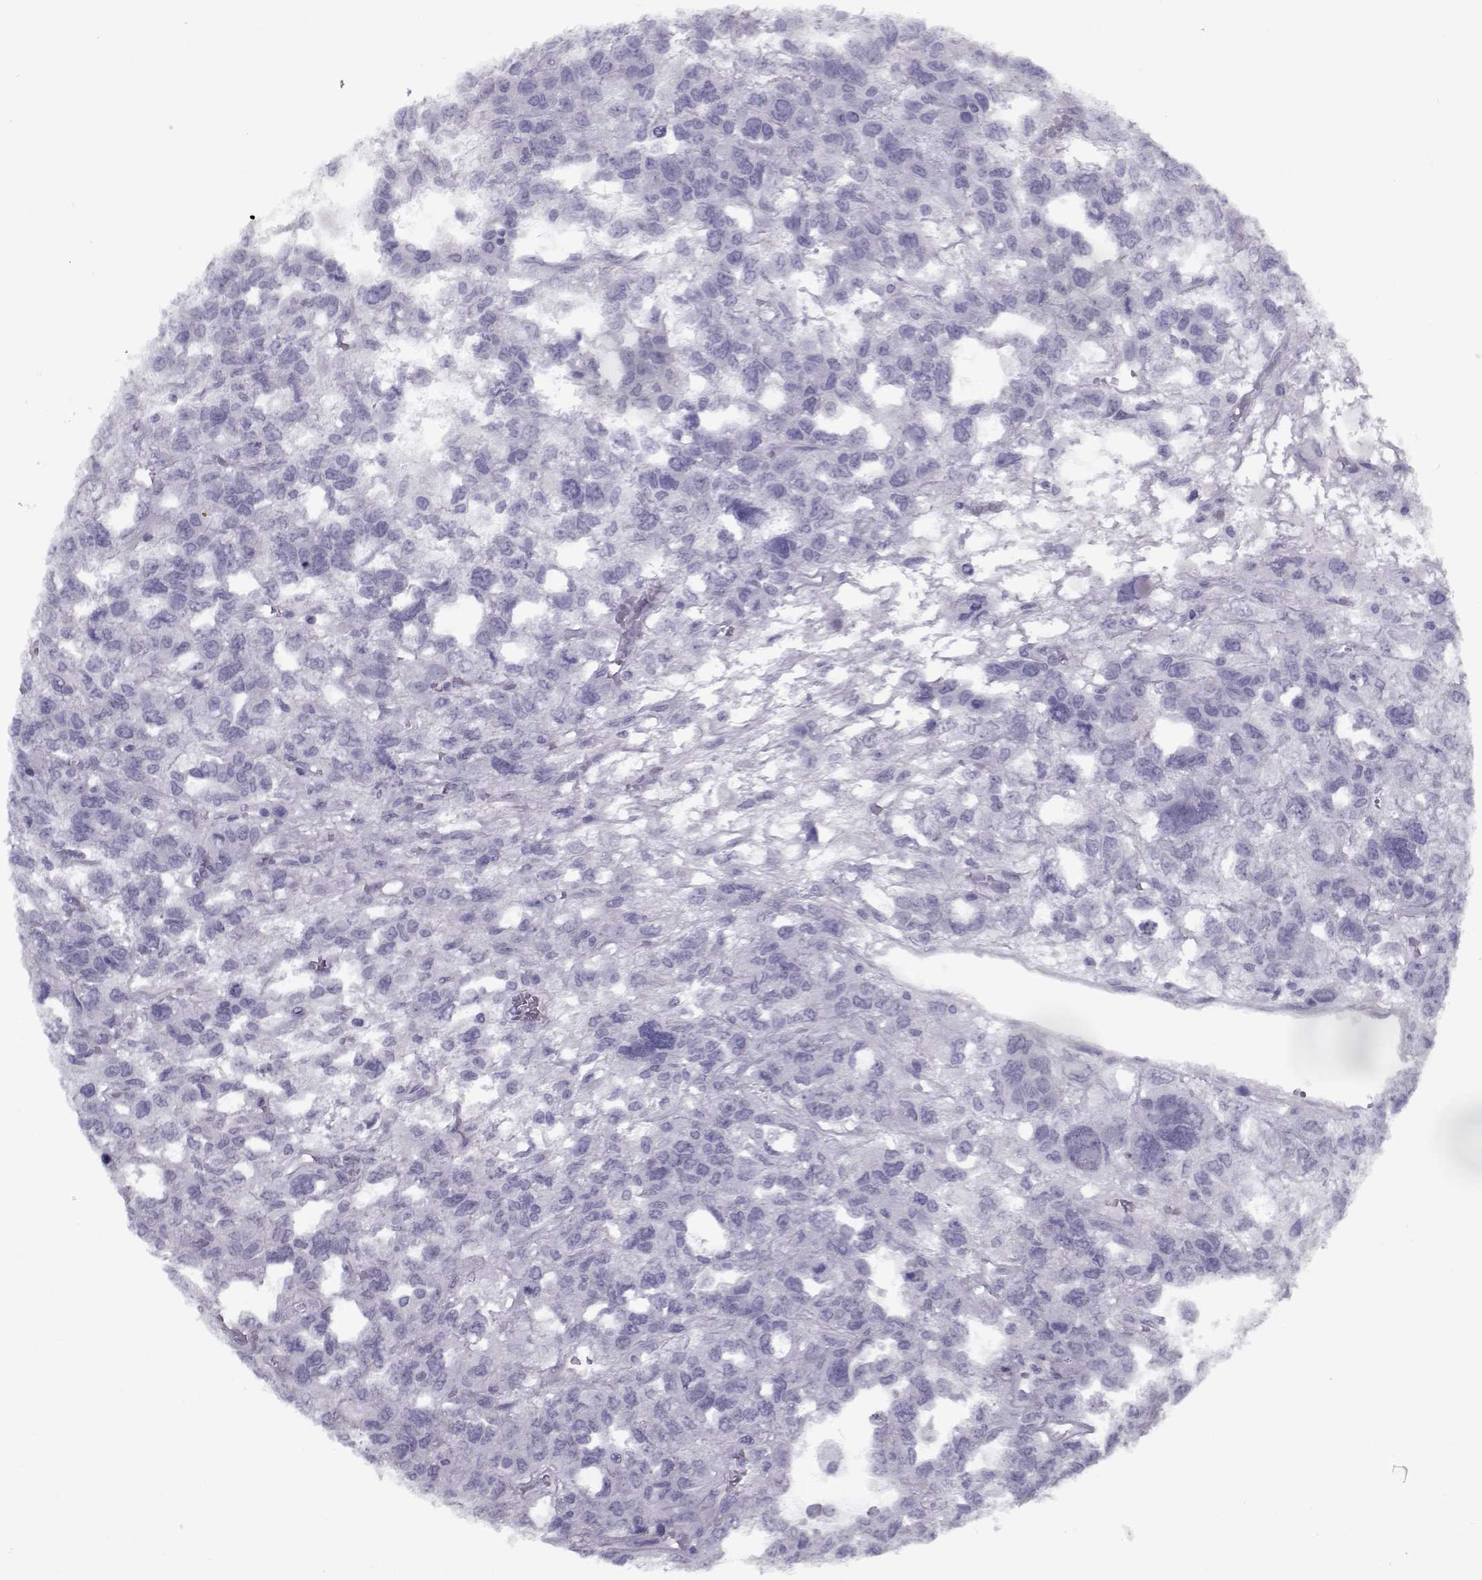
{"staining": {"intensity": "negative", "quantity": "none", "location": "none"}, "tissue": "testis cancer", "cell_type": "Tumor cells", "image_type": "cancer", "snomed": [{"axis": "morphology", "description": "Seminoma, NOS"}, {"axis": "topography", "description": "Testis"}], "caption": "Immunohistochemistry image of human seminoma (testis) stained for a protein (brown), which displays no staining in tumor cells.", "gene": "RNF32", "patient": {"sex": "male", "age": 52}}